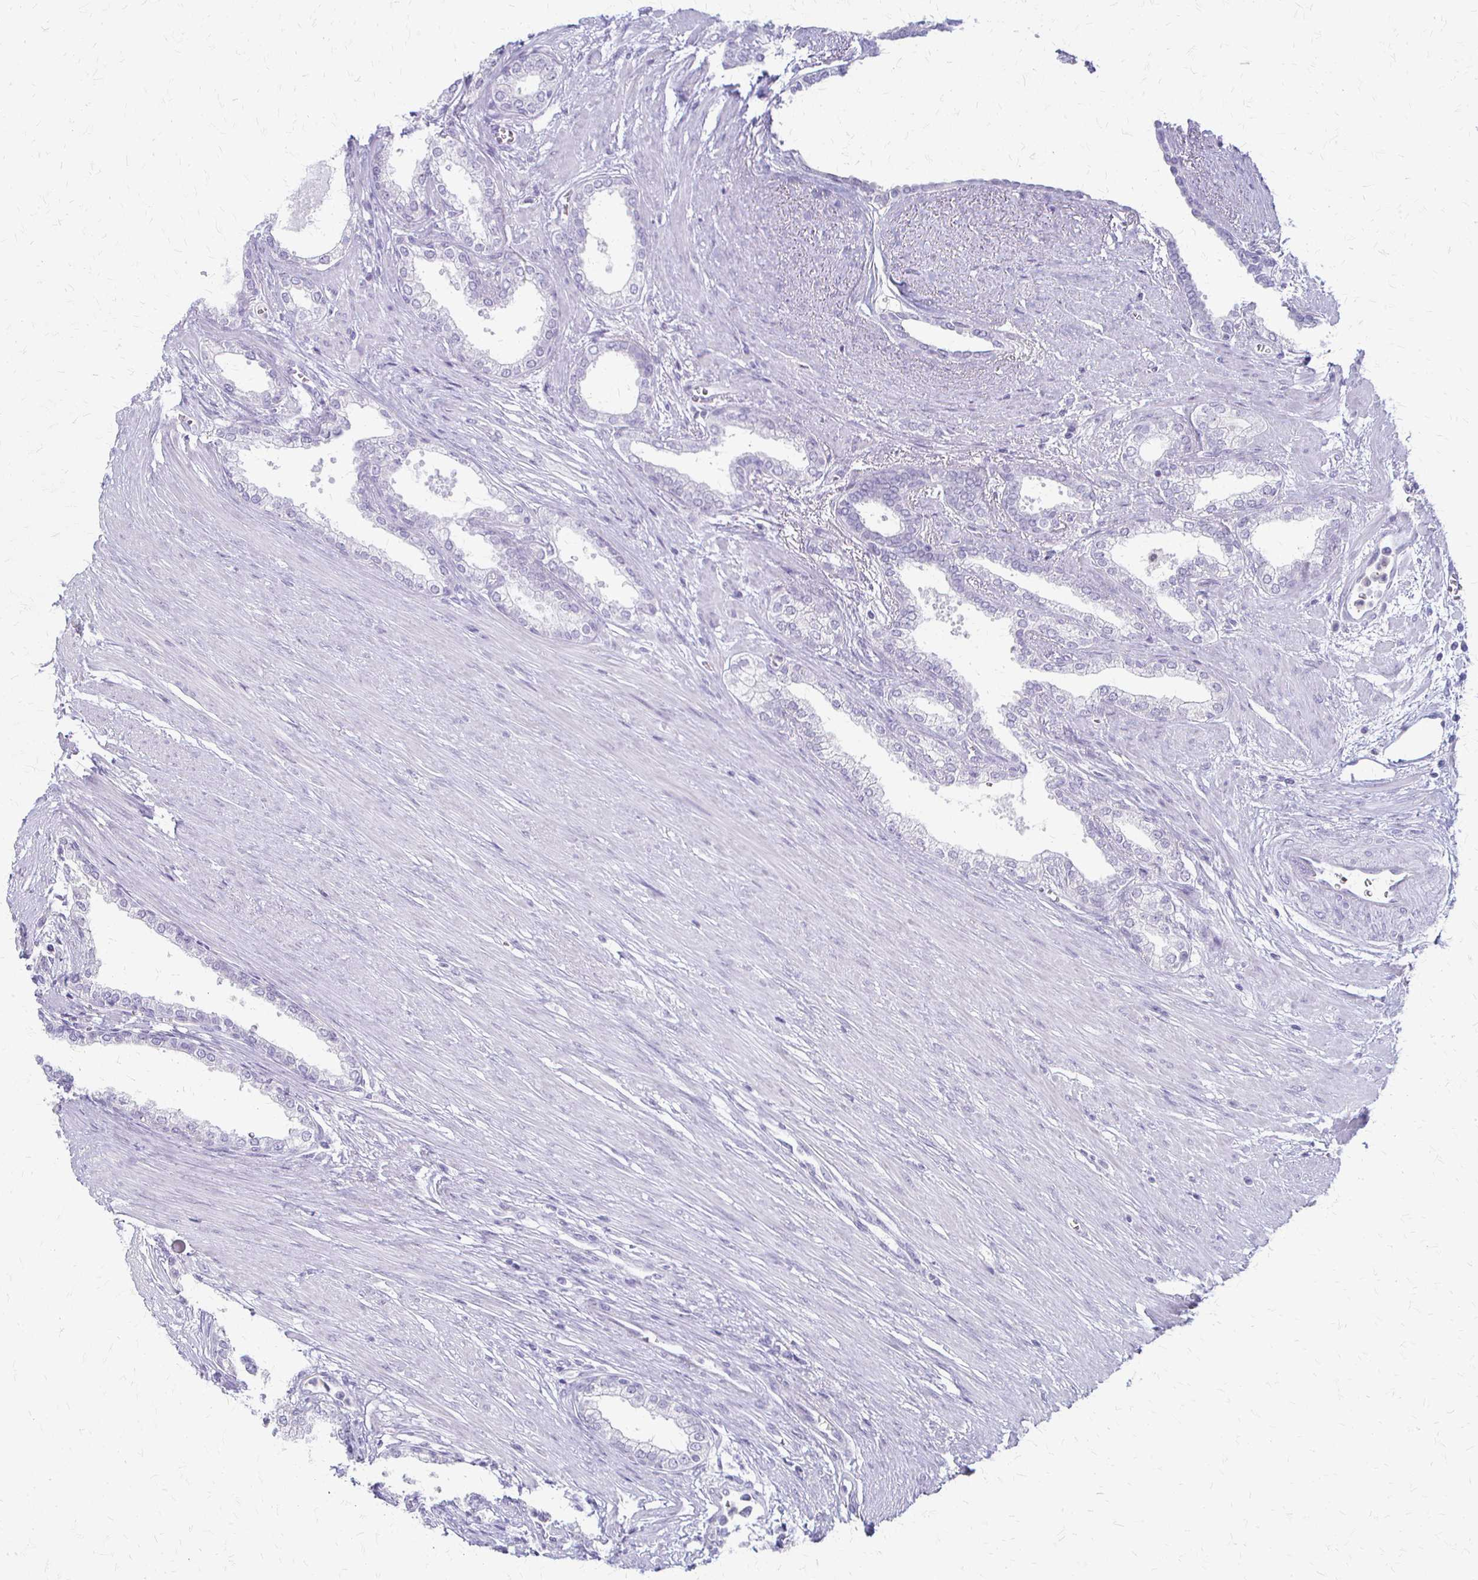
{"staining": {"intensity": "negative", "quantity": "none", "location": "none"}, "tissue": "prostate cancer", "cell_type": "Tumor cells", "image_type": "cancer", "snomed": [{"axis": "morphology", "description": "Adenocarcinoma, High grade"}, {"axis": "topography", "description": "Prostate"}], "caption": "The photomicrograph shows no significant expression in tumor cells of prostate adenocarcinoma (high-grade). The staining is performed using DAB (3,3'-diaminobenzidine) brown chromogen with nuclei counter-stained in using hematoxylin.", "gene": "ACP5", "patient": {"sex": "male", "age": 60}}